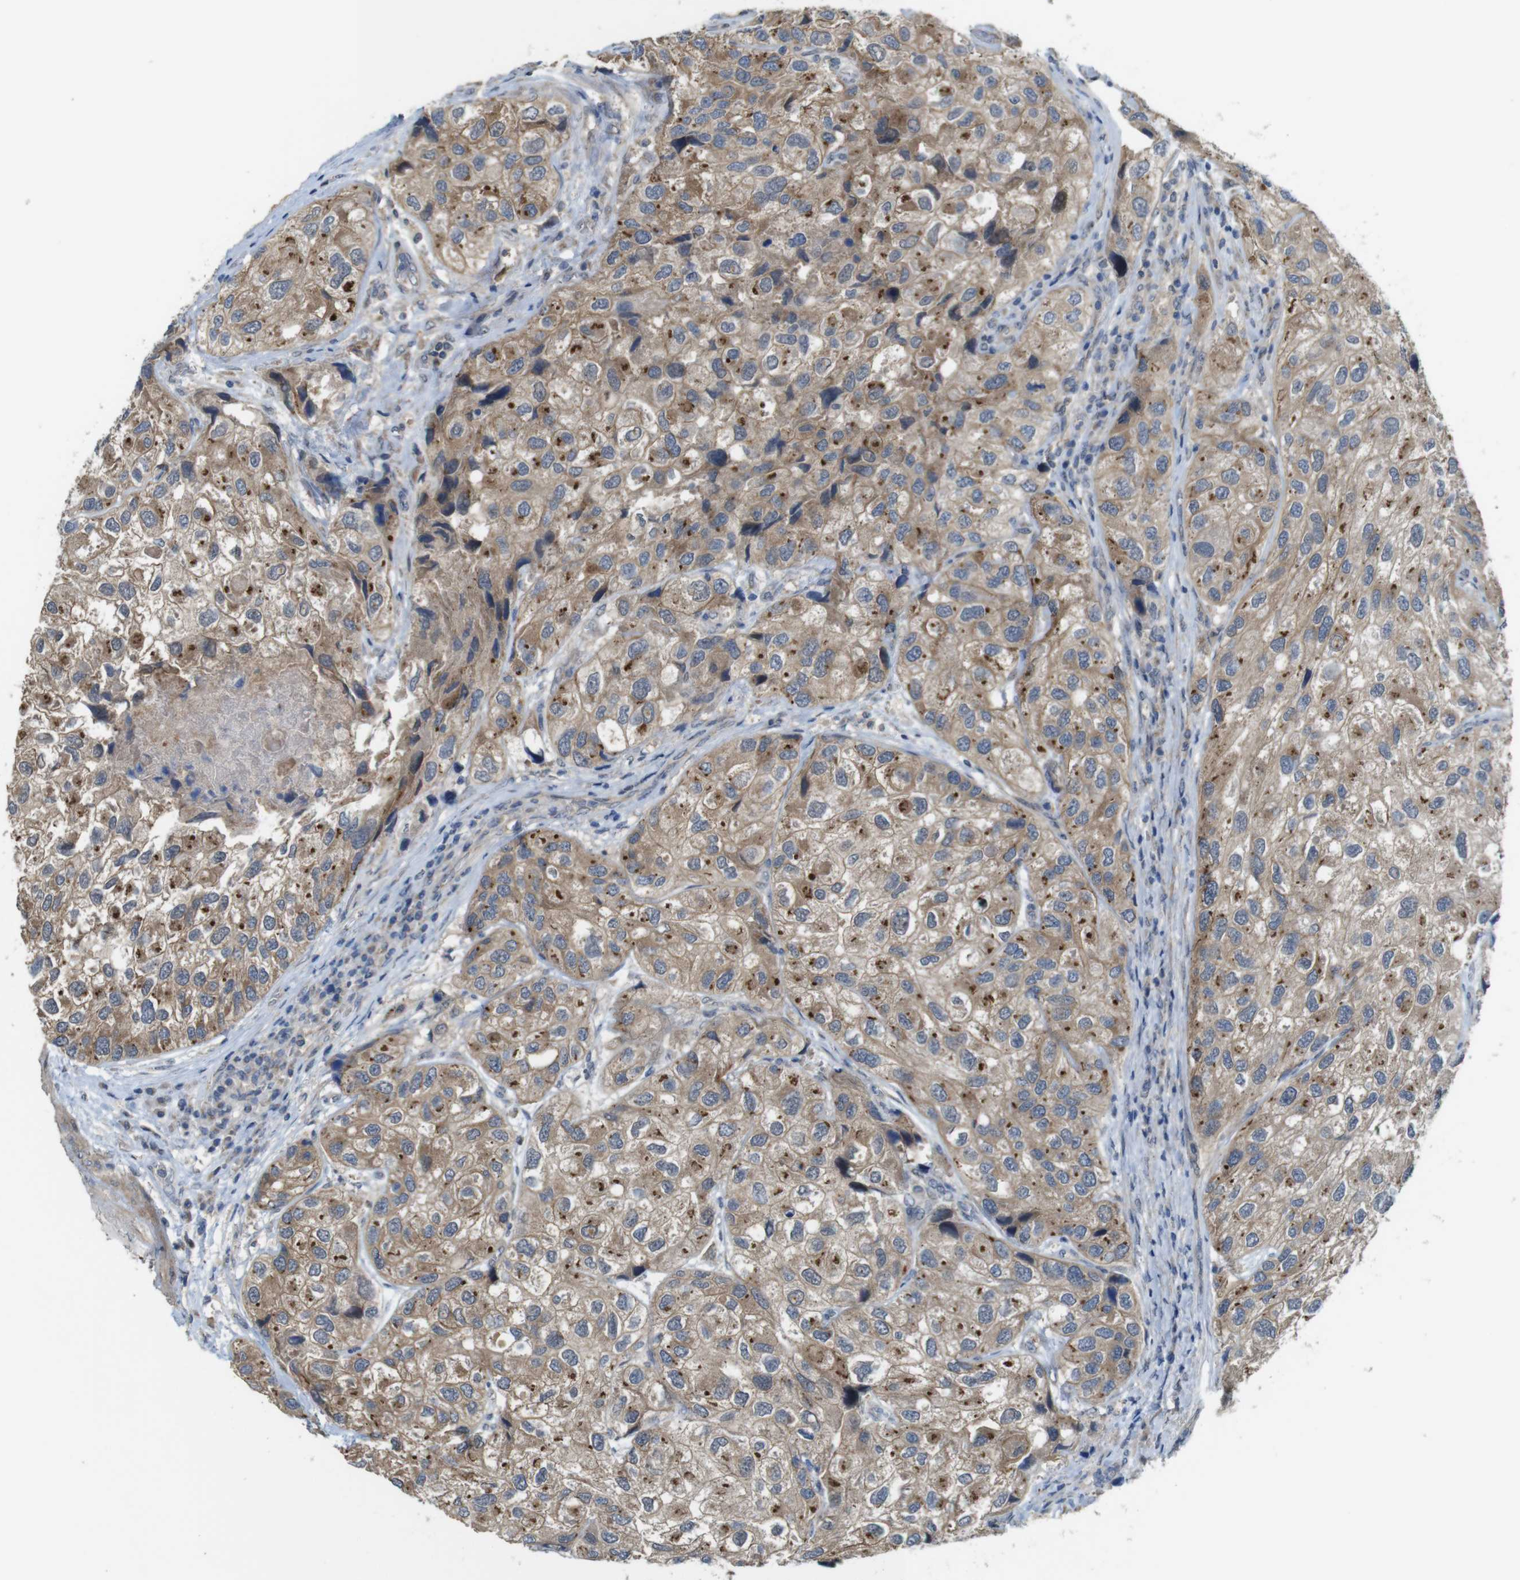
{"staining": {"intensity": "moderate", "quantity": ">75%", "location": "cytoplasmic/membranous"}, "tissue": "urothelial cancer", "cell_type": "Tumor cells", "image_type": "cancer", "snomed": [{"axis": "morphology", "description": "Urothelial carcinoma, High grade"}, {"axis": "topography", "description": "Urinary bladder"}], "caption": "Immunohistochemical staining of human urothelial carcinoma (high-grade) displays medium levels of moderate cytoplasmic/membranous protein staining in approximately >75% of tumor cells.", "gene": "CDC34", "patient": {"sex": "female", "age": 64}}